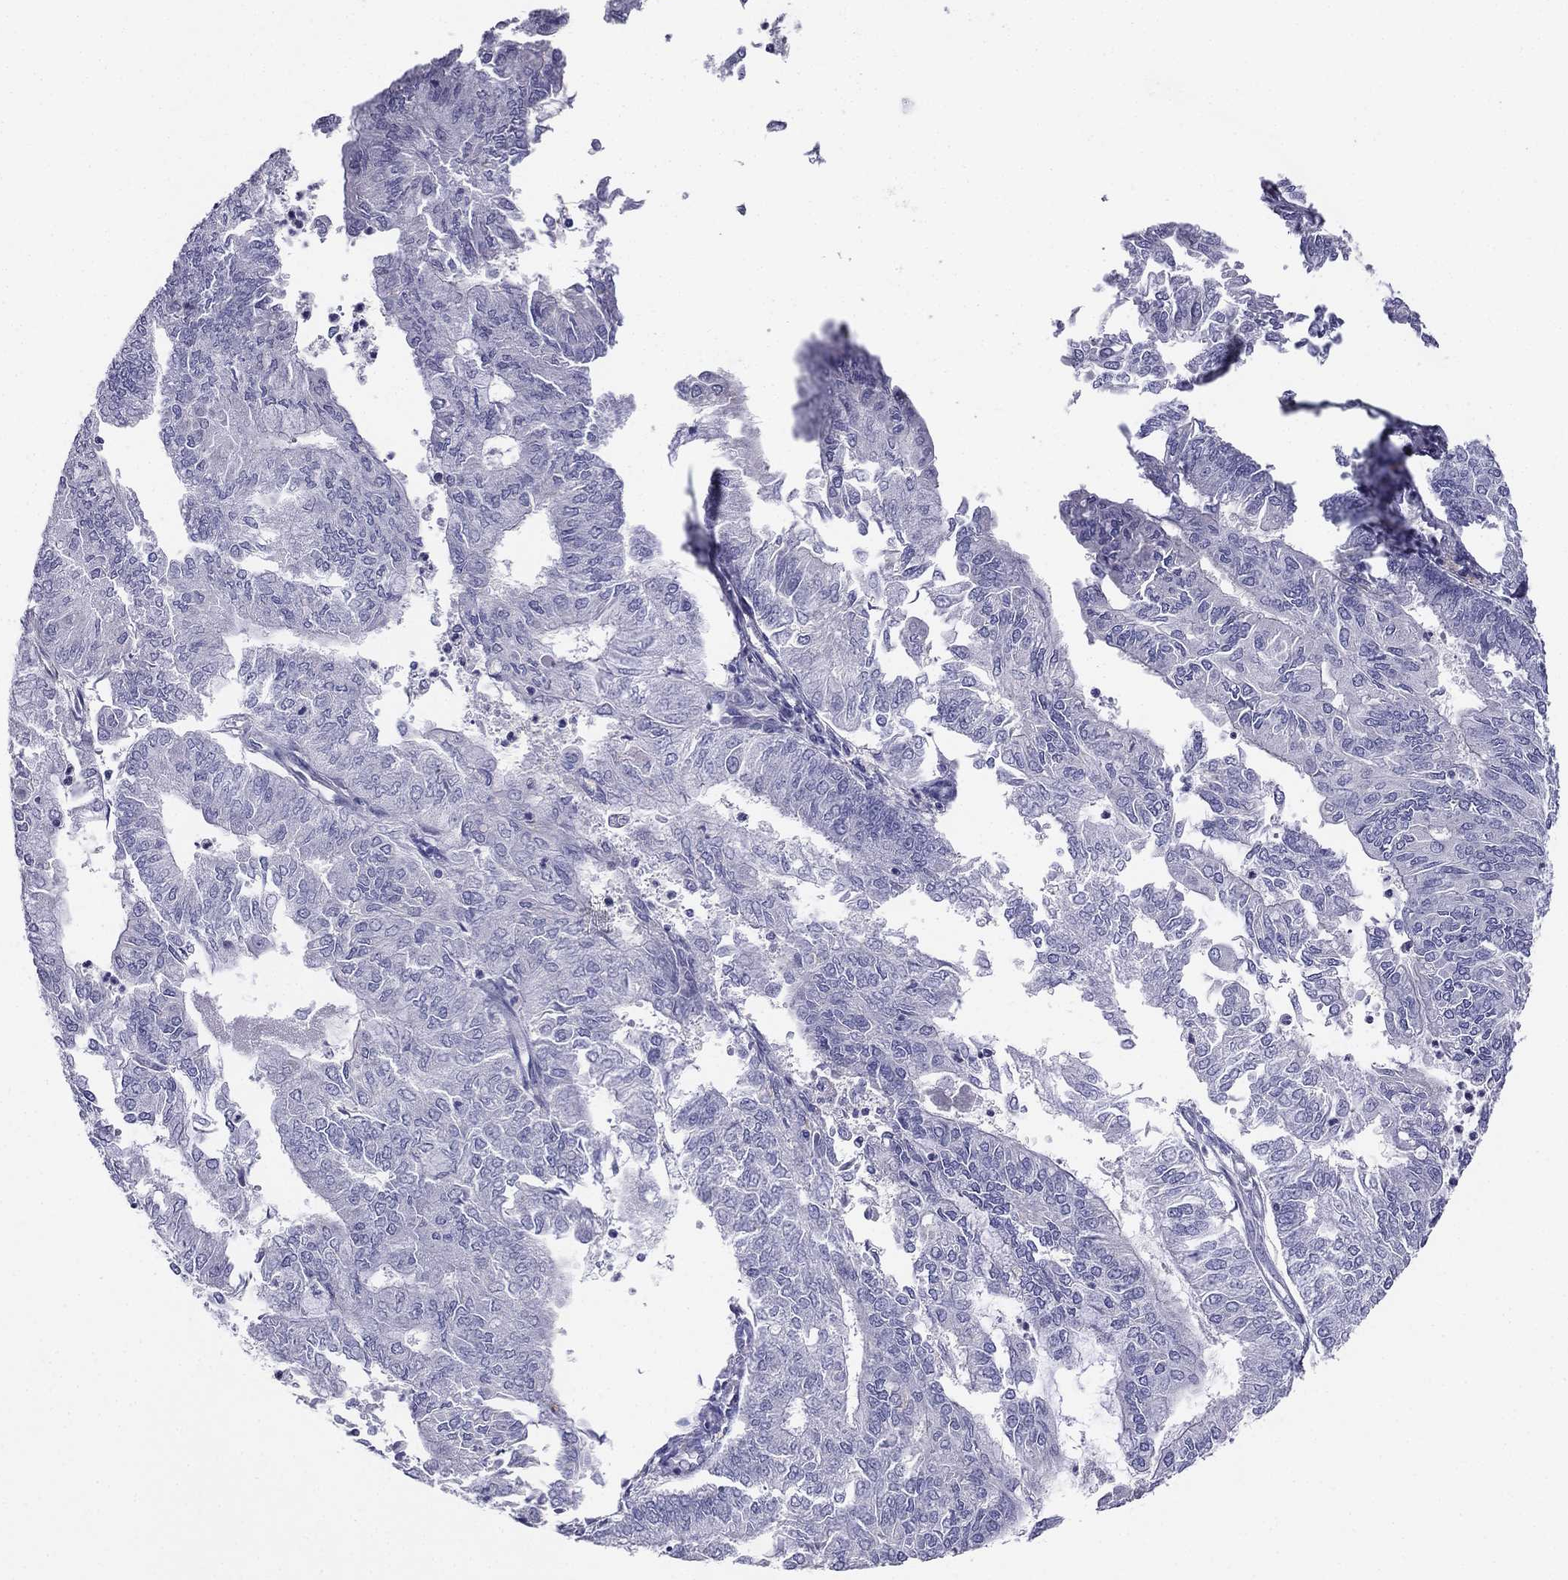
{"staining": {"intensity": "negative", "quantity": "none", "location": "none"}, "tissue": "endometrial cancer", "cell_type": "Tumor cells", "image_type": "cancer", "snomed": [{"axis": "morphology", "description": "Adenocarcinoma, NOS"}, {"axis": "topography", "description": "Endometrium"}], "caption": "DAB immunohistochemical staining of human endometrial adenocarcinoma exhibits no significant expression in tumor cells.", "gene": "ALOXE3", "patient": {"sex": "female", "age": 59}}